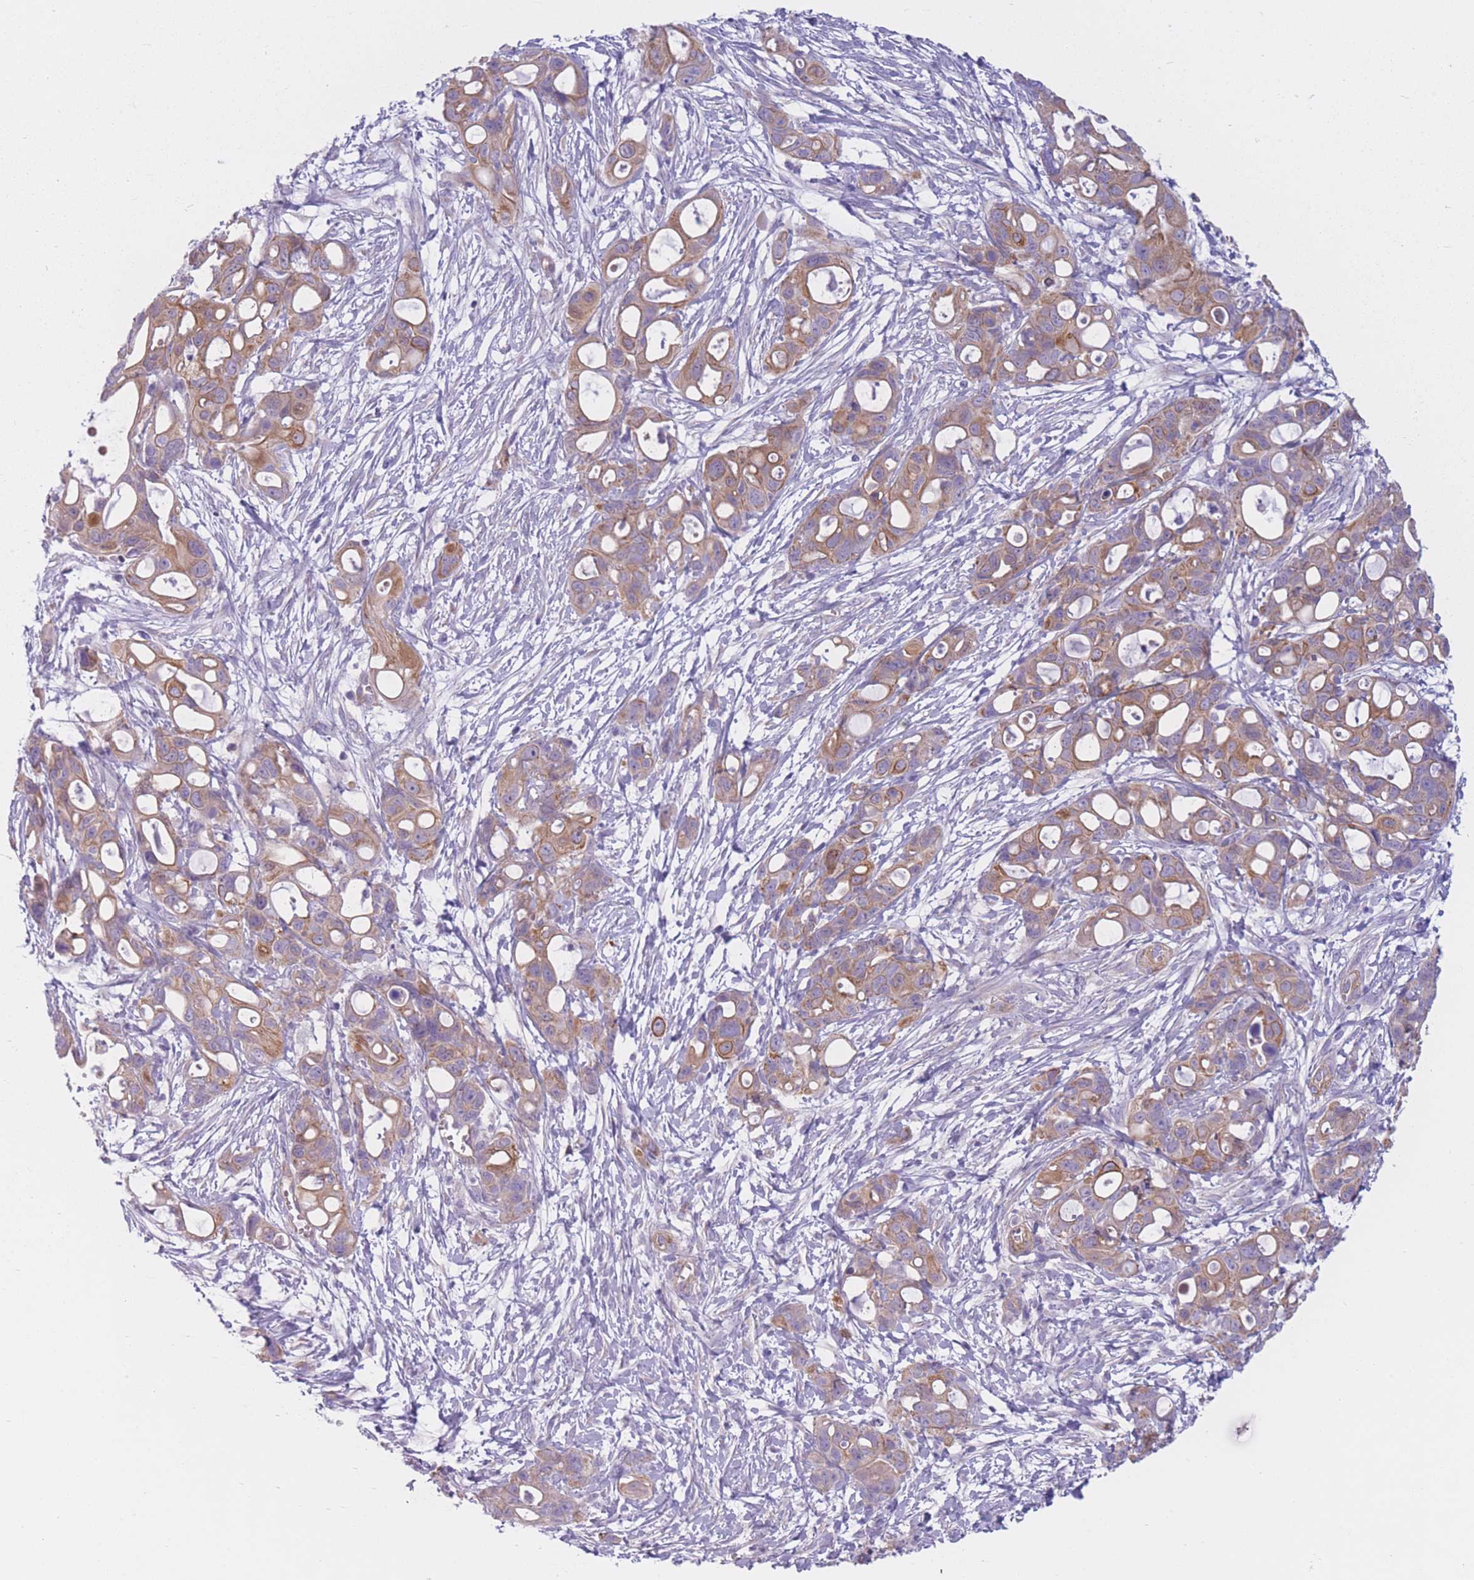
{"staining": {"intensity": "moderate", "quantity": ">75%", "location": "cytoplasmic/membranous"}, "tissue": "ovarian cancer", "cell_type": "Tumor cells", "image_type": "cancer", "snomed": [{"axis": "morphology", "description": "Cystadenocarcinoma, mucinous, NOS"}, {"axis": "topography", "description": "Ovary"}], "caption": "Ovarian cancer was stained to show a protein in brown. There is medium levels of moderate cytoplasmic/membranous positivity in approximately >75% of tumor cells.", "gene": "SERPINB3", "patient": {"sex": "female", "age": 70}}